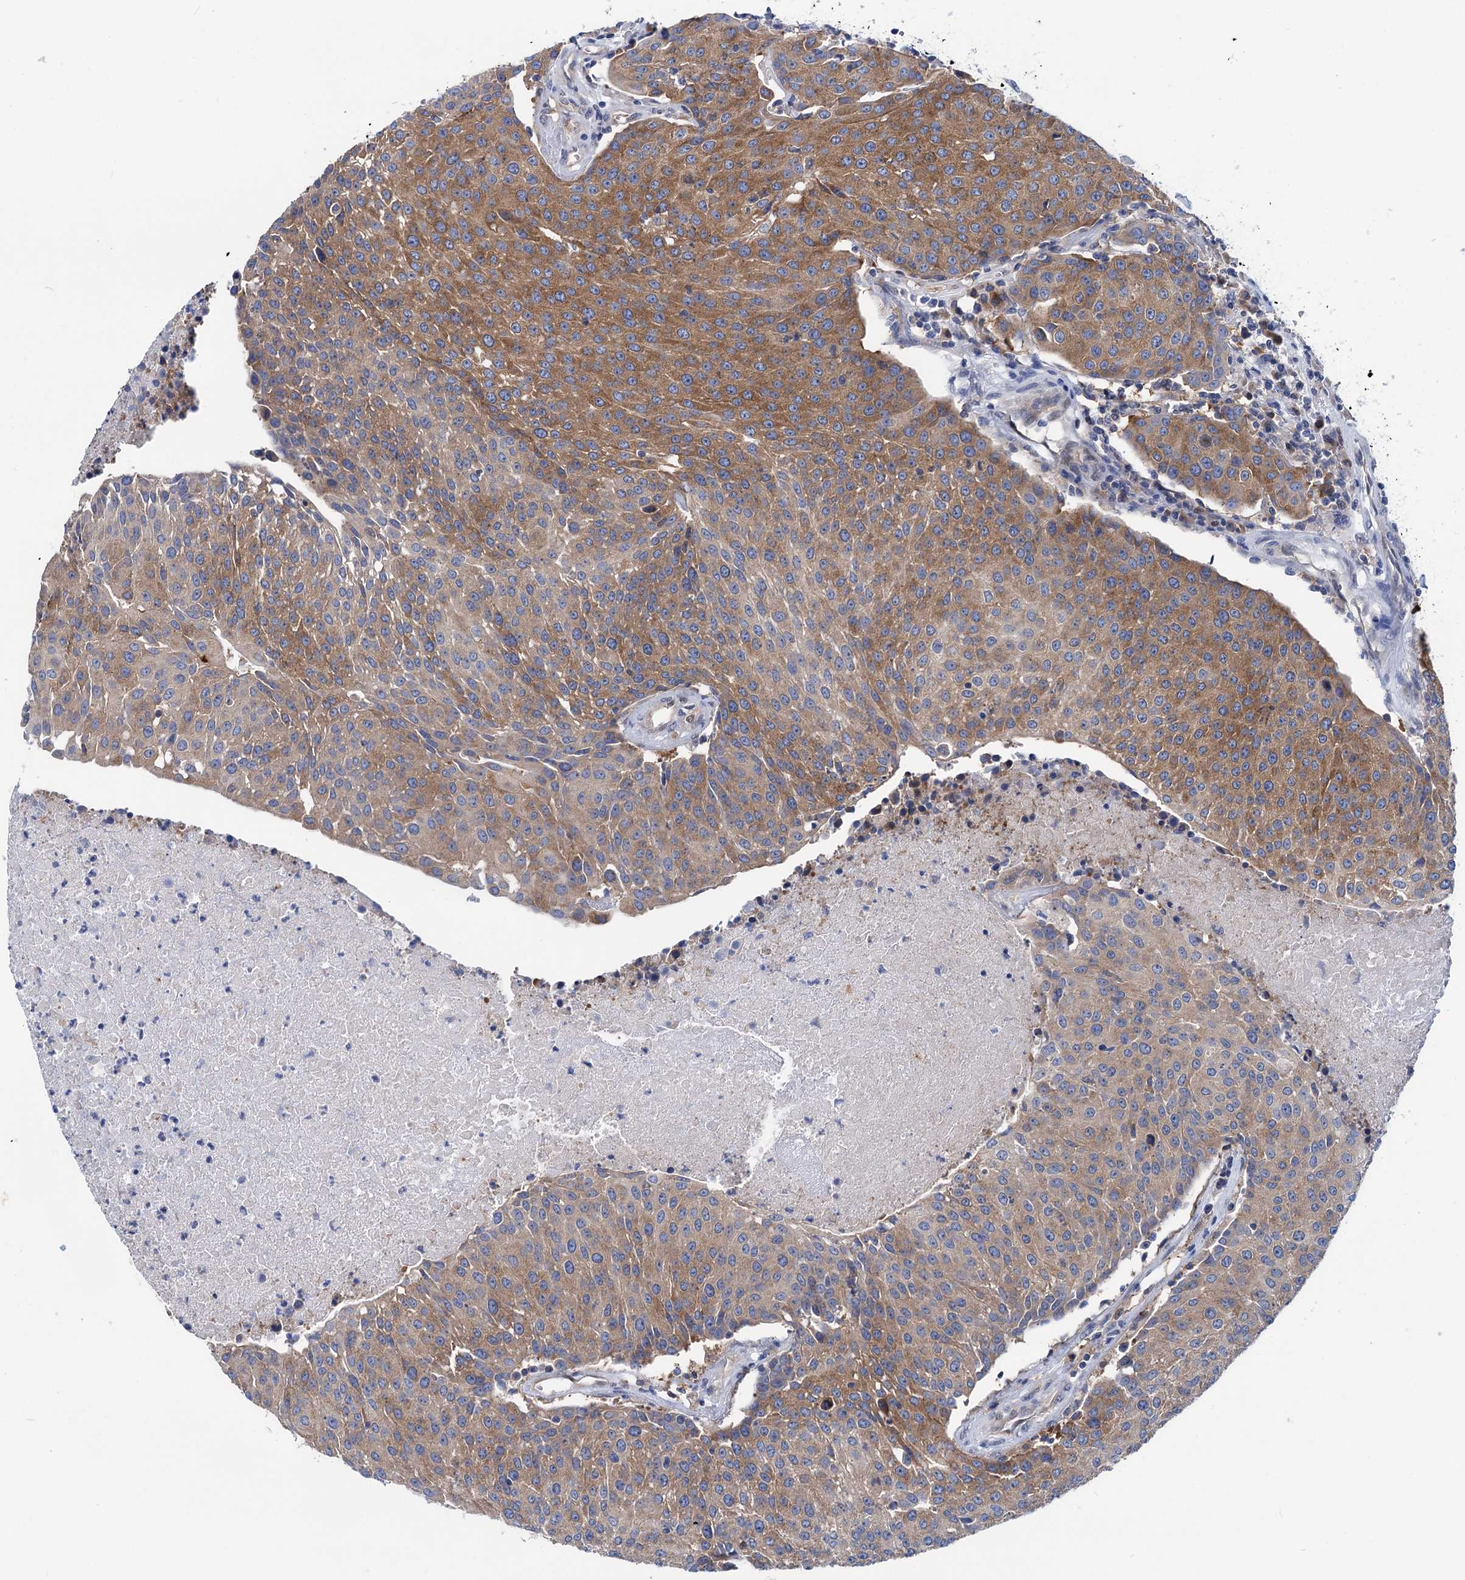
{"staining": {"intensity": "moderate", "quantity": ">75%", "location": "cytoplasmic/membranous"}, "tissue": "urothelial cancer", "cell_type": "Tumor cells", "image_type": "cancer", "snomed": [{"axis": "morphology", "description": "Urothelial carcinoma, High grade"}, {"axis": "topography", "description": "Urinary bladder"}], "caption": "Immunohistochemical staining of human high-grade urothelial carcinoma displays medium levels of moderate cytoplasmic/membranous protein positivity in about >75% of tumor cells.", "gene": "ZNRD2", "patient": {"sex": "female", "age": 85}}